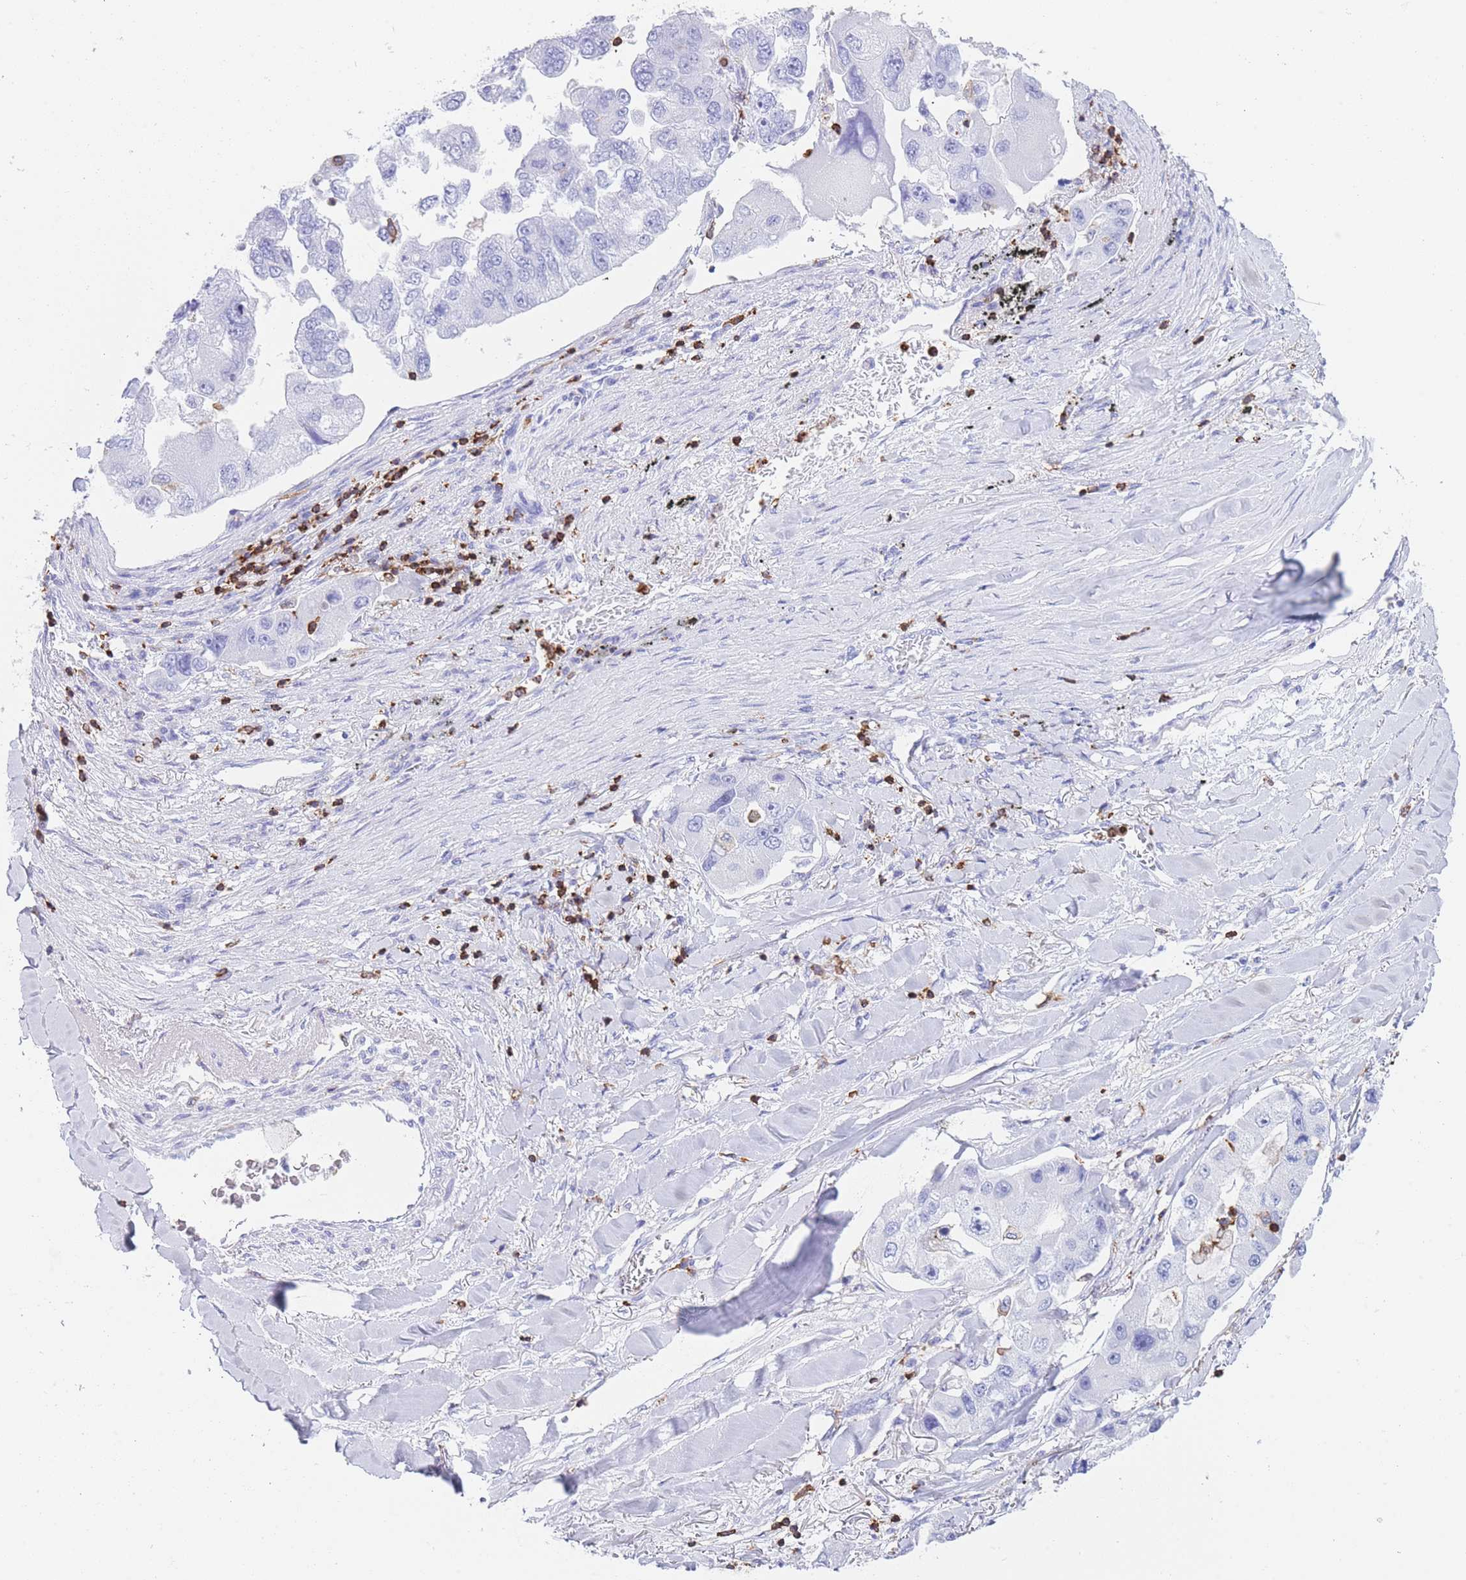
{"staining": {"intensity": "negative", "quantity": "none", "location": "none"}, "tissue": "lung cancer", "cell_type": "Tumor cells", "image_type": "cancer", "snomed": [{"axis": "morphology", "description": "Adenocarcinoma, NOS"}, {"axis": "topography", "description": "Lung"}], "caption": "Tumor cells show no significant staining in adenocarcinoma (lung).", "gene": "CORO1A", "patient": {"sex": "female", "age": 54}}